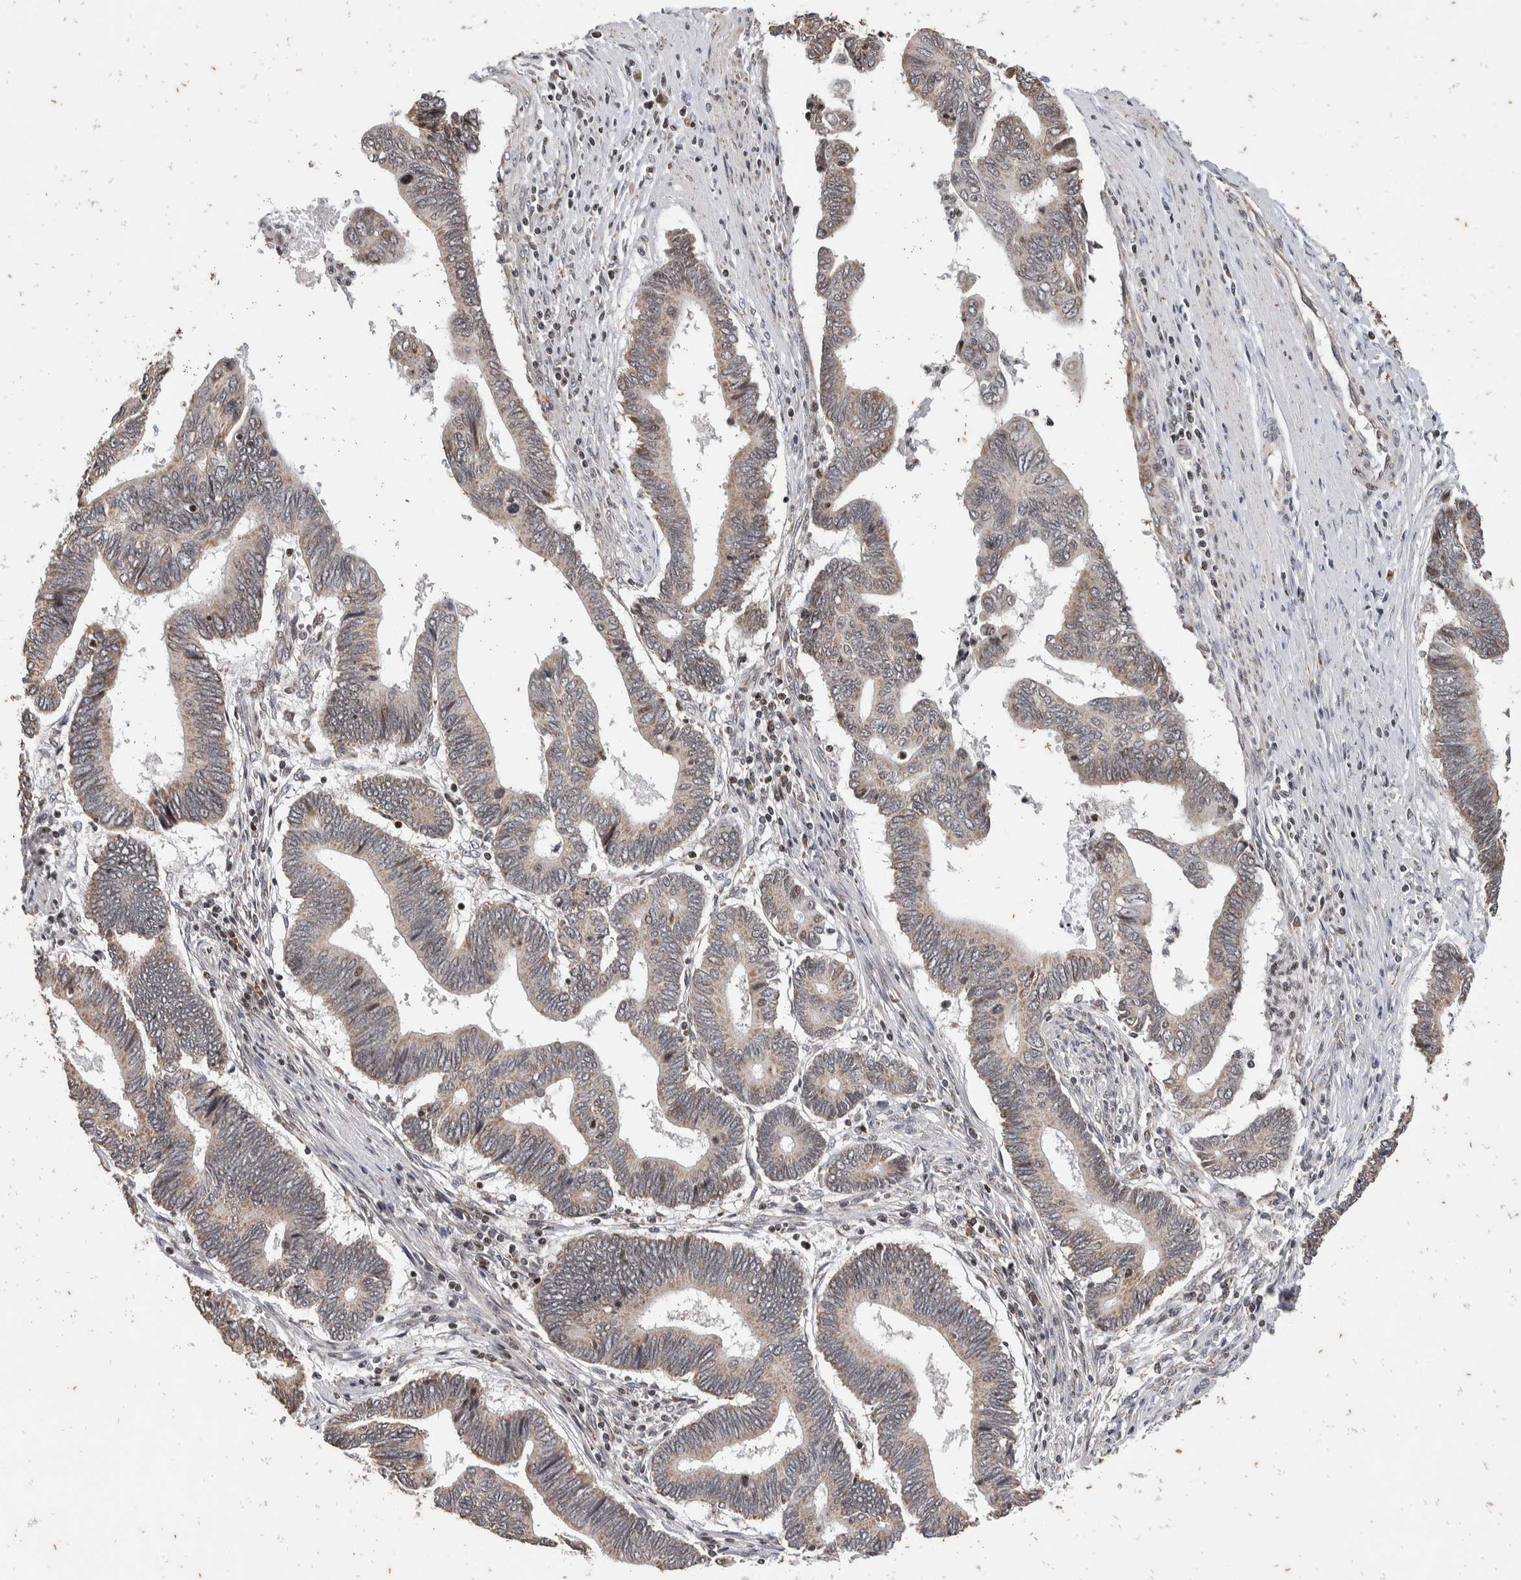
{"staining": {"intensity": "weak", "quantity": "25%-75%", "location": "cytoplasmic/membranous"}, "tissue": "pancreatic cancer", "cell_type": "Tumor cells", "image_type": "cancer", "snomed": [{"axis": "morphology", "description": "Adenocarcinoma, NOS"}, {"axis": "topography", "description": "Pancreas"}], "caption": "There is low levels of weak cytoplasmic/membranous expression in tumor cells of adenocarcinoma (pancreatic), as demonstrated by immunohistochemical staining (brown color).", "gene": "ATXN7L1", "patient": {"sex": "female", "age": 70}}